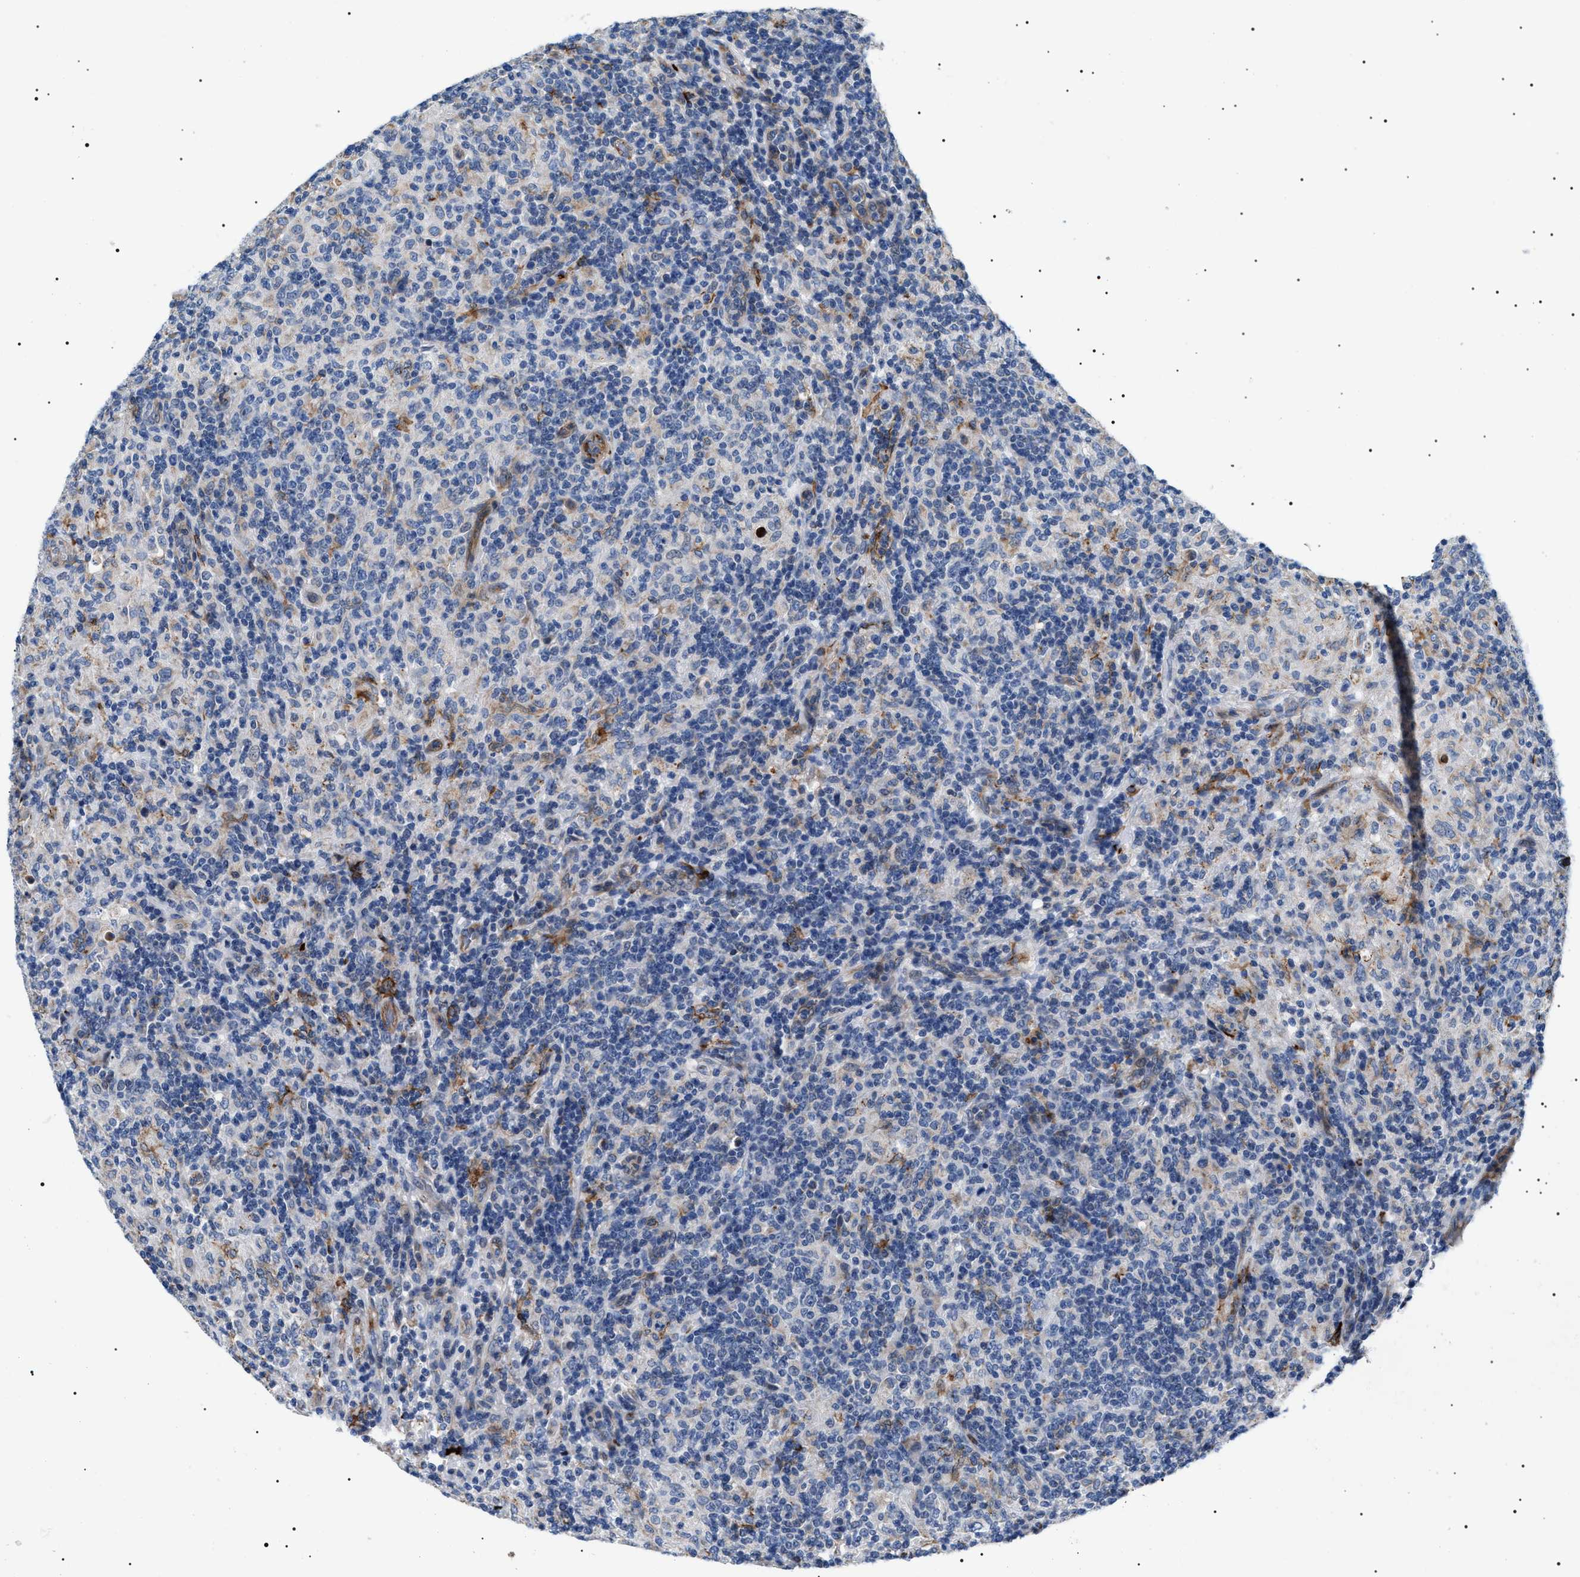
{"staining": {"intensity": "negative", "quantity": "none", "location": "none"}, "tissue": "lymphoma", "cell_type": "Tumor cells", "image_type": "cancer", "snomed": [{"axis": "morphology", "description": "Hodgkin's disease, NOS"}, {"axis": "topography", "description": "Lymph node"}], "caption": "High power microscopy micrograph of an IHC image of Hodgkin's disease, revealing no significant expression in tumor cells.", "gene": "TMEM222", "patient": {"sex": "male", "age": 70}}